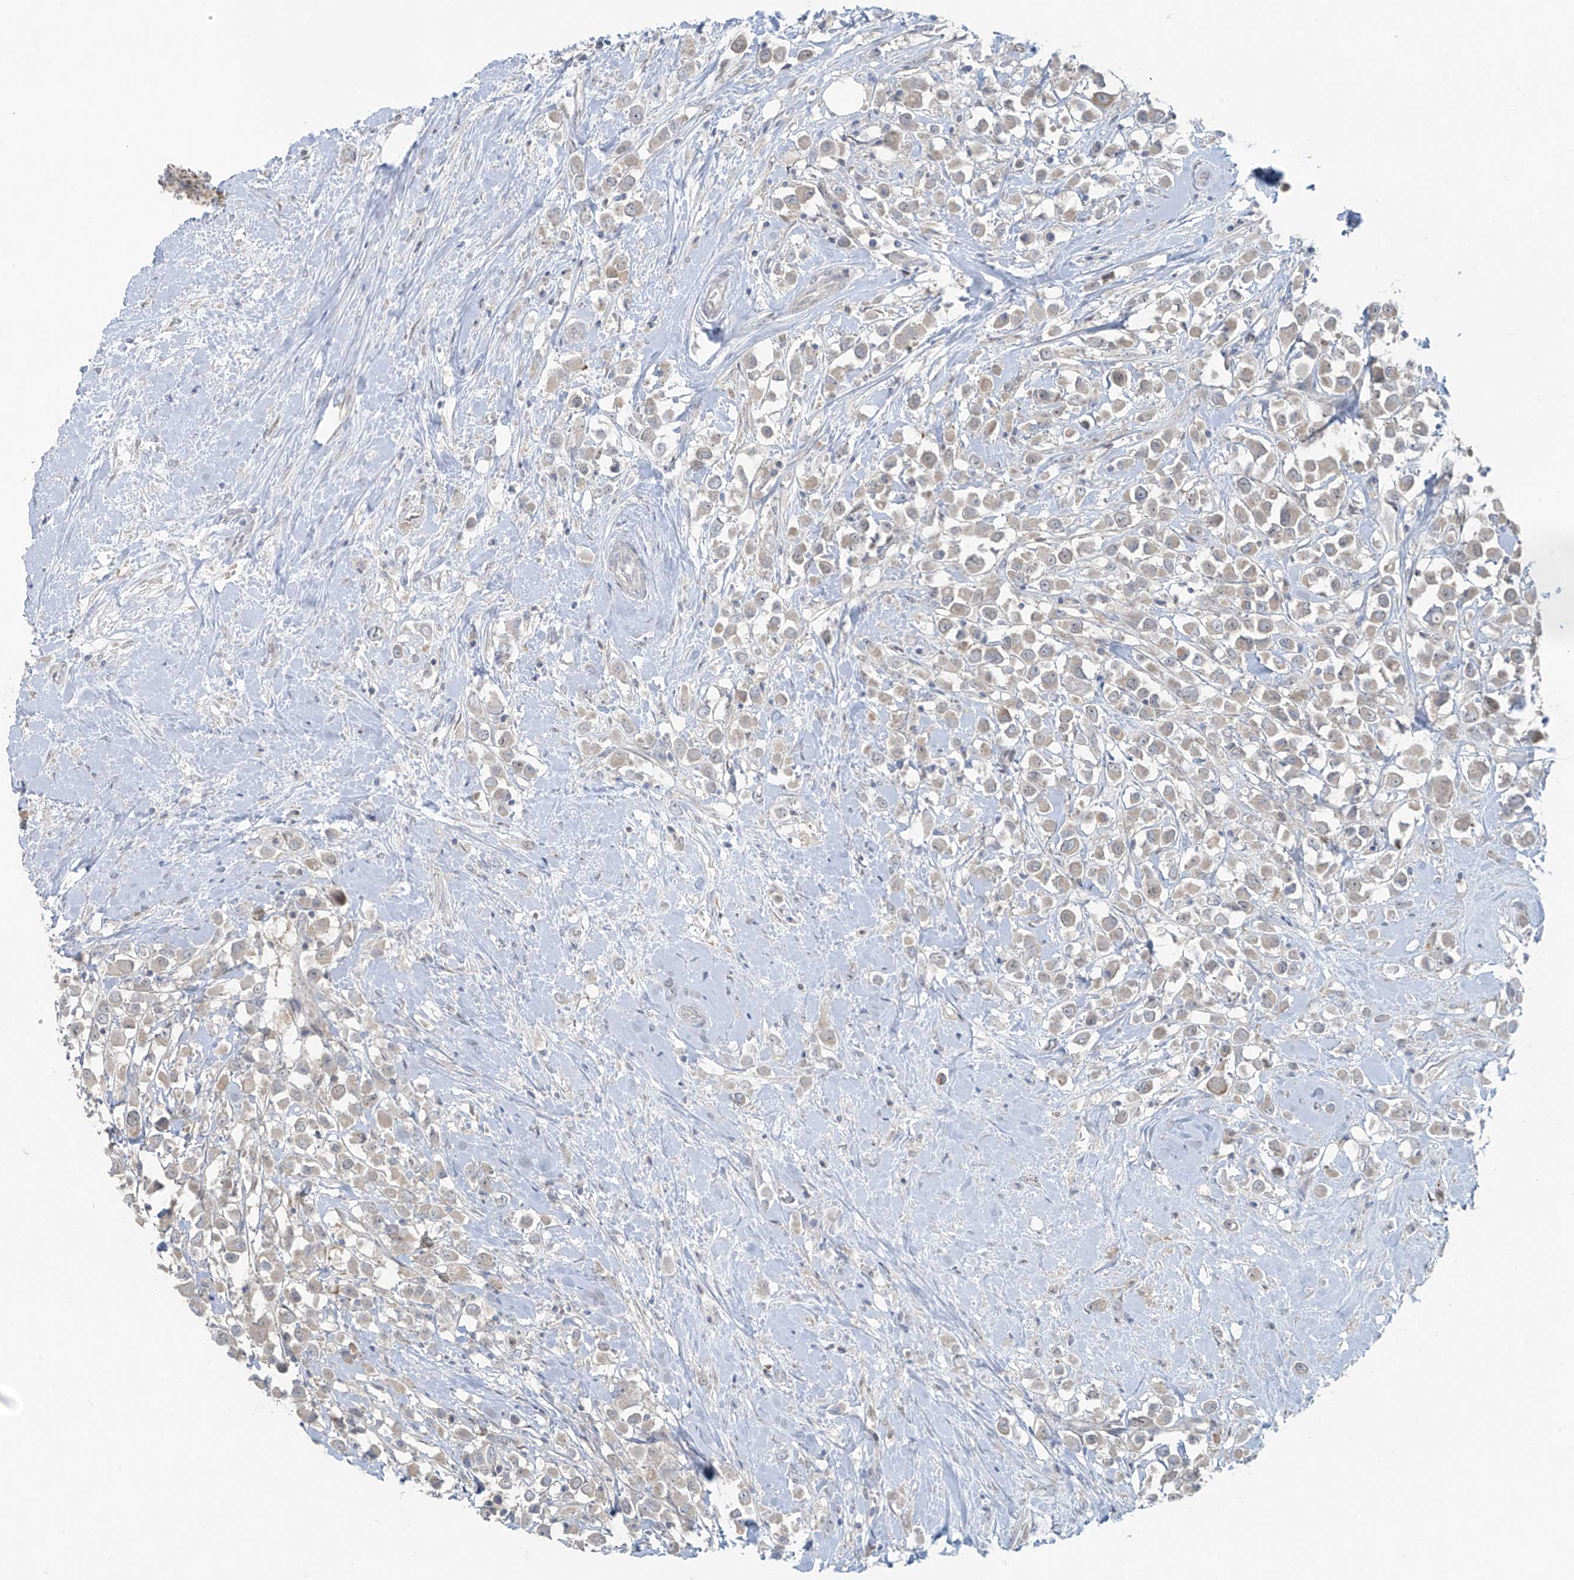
{"staining": {"intensity": "negative", "quantity": "none", "location": "none"}, "tissue": "breast cancer", "cell_type": "Tumor cells", "image_type": "cancer", "snomed": [{"axis": "morphology", "description": "Duct carcinoma"}, {"axis": "topography", "description": "Breast"}], "caption": "Tumor cells show no significant positivity in breast intraductal carcinoma.", "gene": "PPAT", "patient": {"sex": "female", "age": 61}}